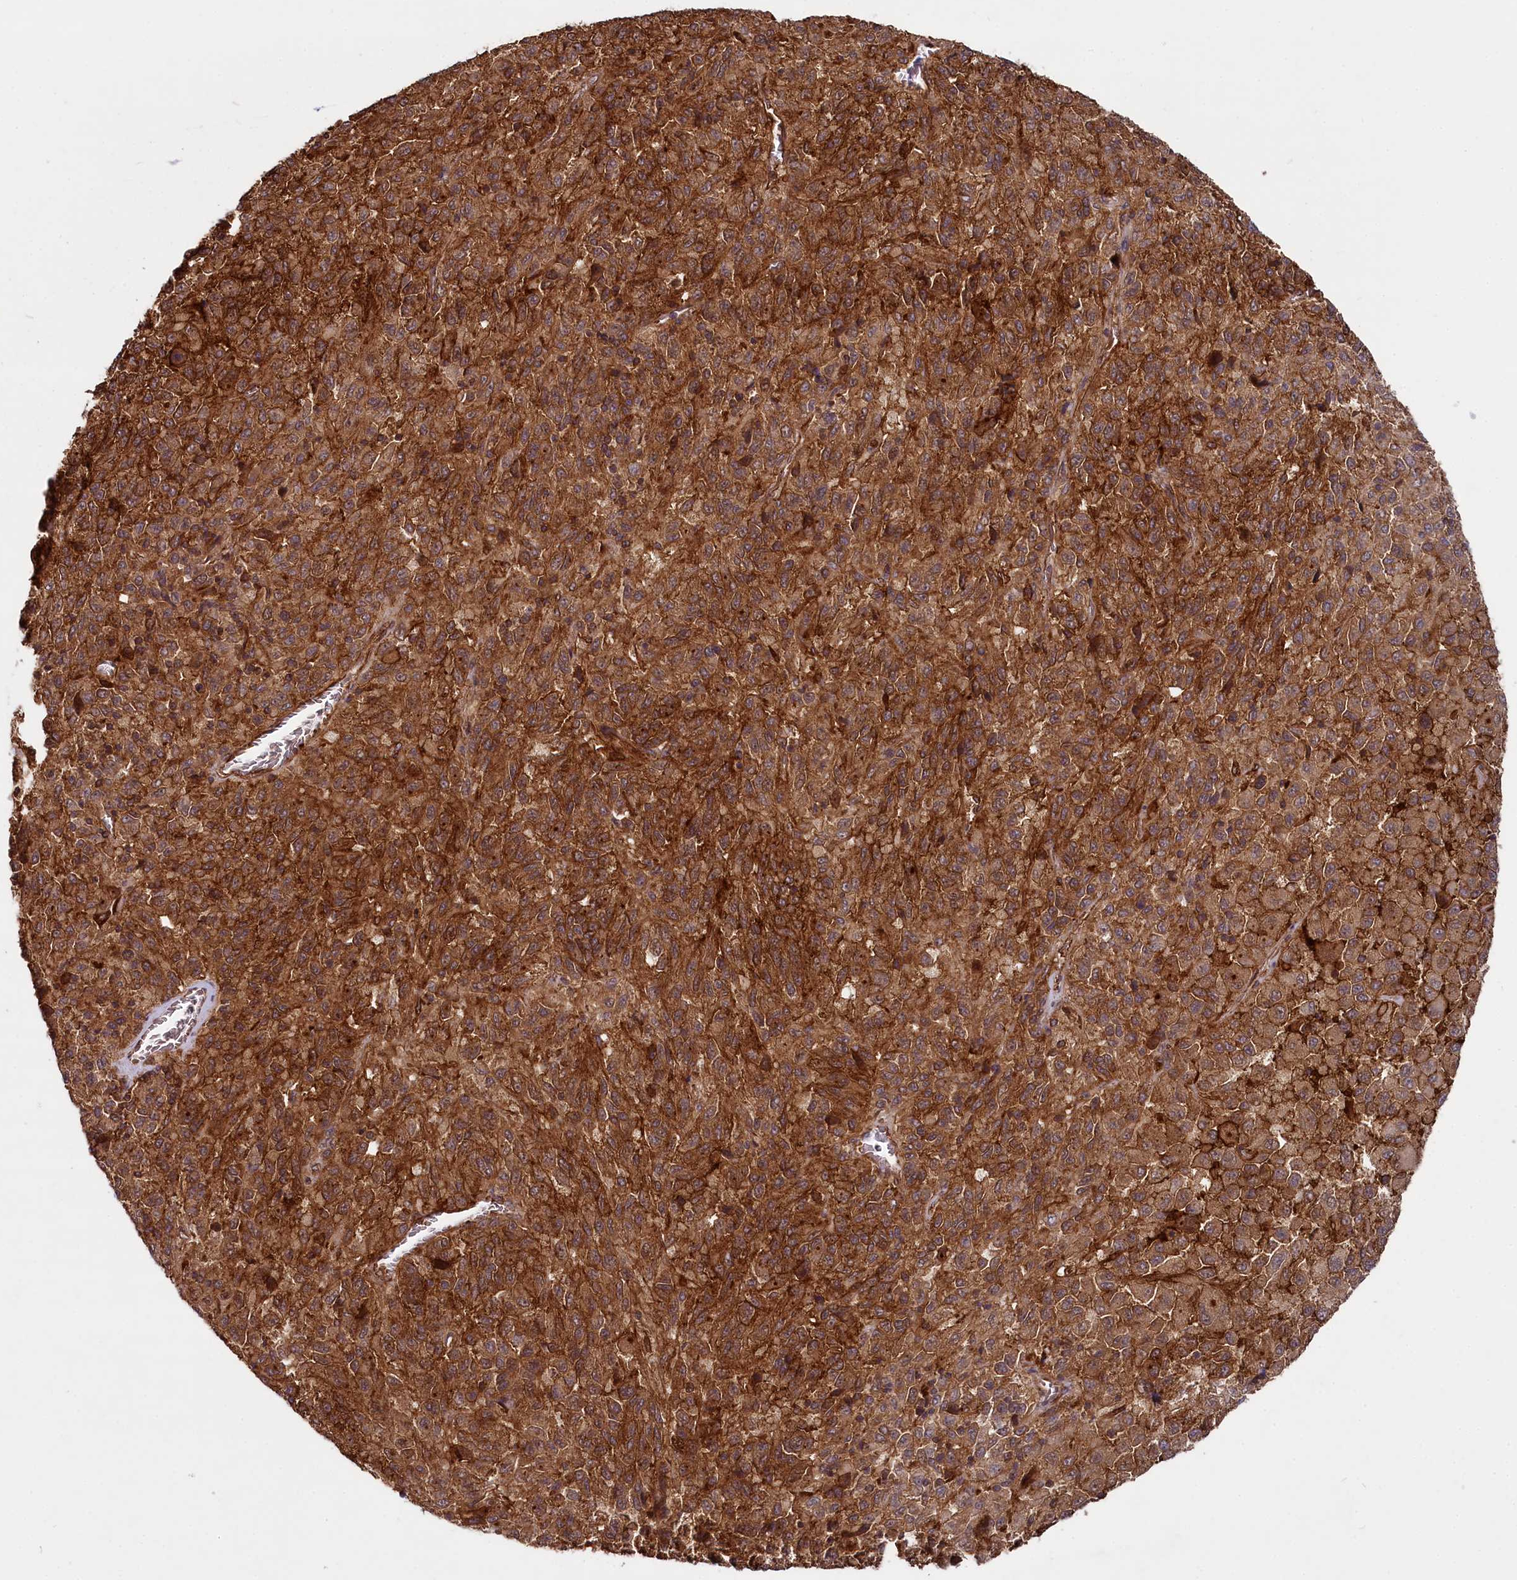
{"staining": {"intensity": "strong", "quantity": ">75%", "location": "cytoplasmic/membranous"}, "tissue": "melanoma", "cell_type": "Tumor cells", "image_type": "cancer", "snomed": [{"axis": "morphology", "description": "Malignant melanoma, Metastatic site"}, {"axis": "topography", "description": "Lung"}], "caption": "This photomicrograph shows immunohistochemistry staining of human melanoma, with high strong cytoplasmic/membranous expression in about >75% of tumor cells.", "gene": "SVIP", "patient": {"sex": "male", "age": 64}}